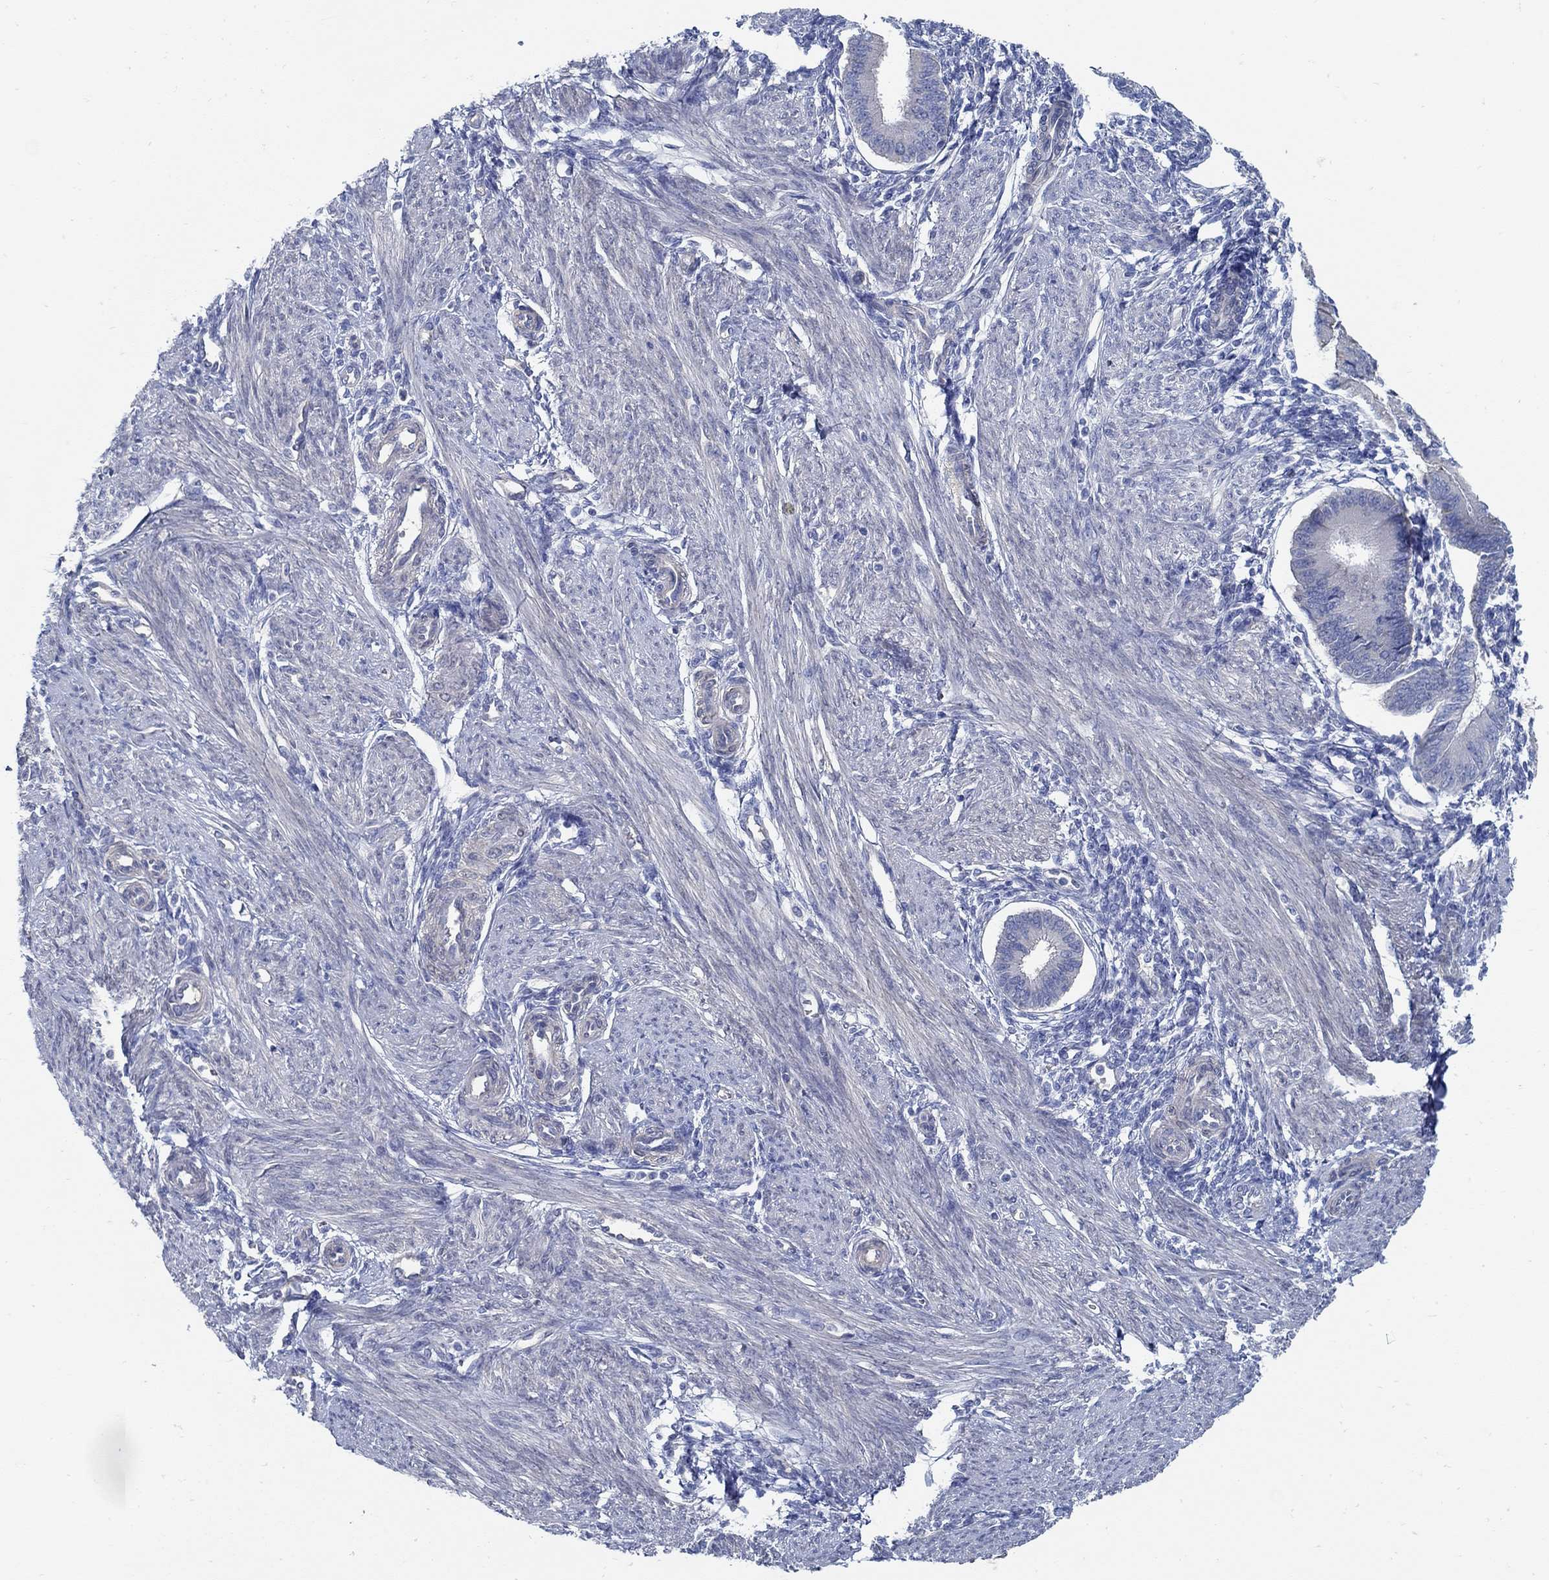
{"staining": {"intensity": "negative", "quantity": "none", "location": "none"}, "tissue": "endometrium", "cell_type": "Cells in endometrial stroma", "image_type": "normal", "snomed": [{"axis": "morphology", "description": "Normal tissue, NOS"}, {"axis": "topography", "description": "Endometrium"}], "caption": "An image of human endometrium is negative for staining in cells in endometrial stroma. The staining is performed using DAB brown chromogen with nuclei counter-stained in using hematoxylin.", "gene": "C15orf39", "patient": {"sex": "female", "age": 39}}